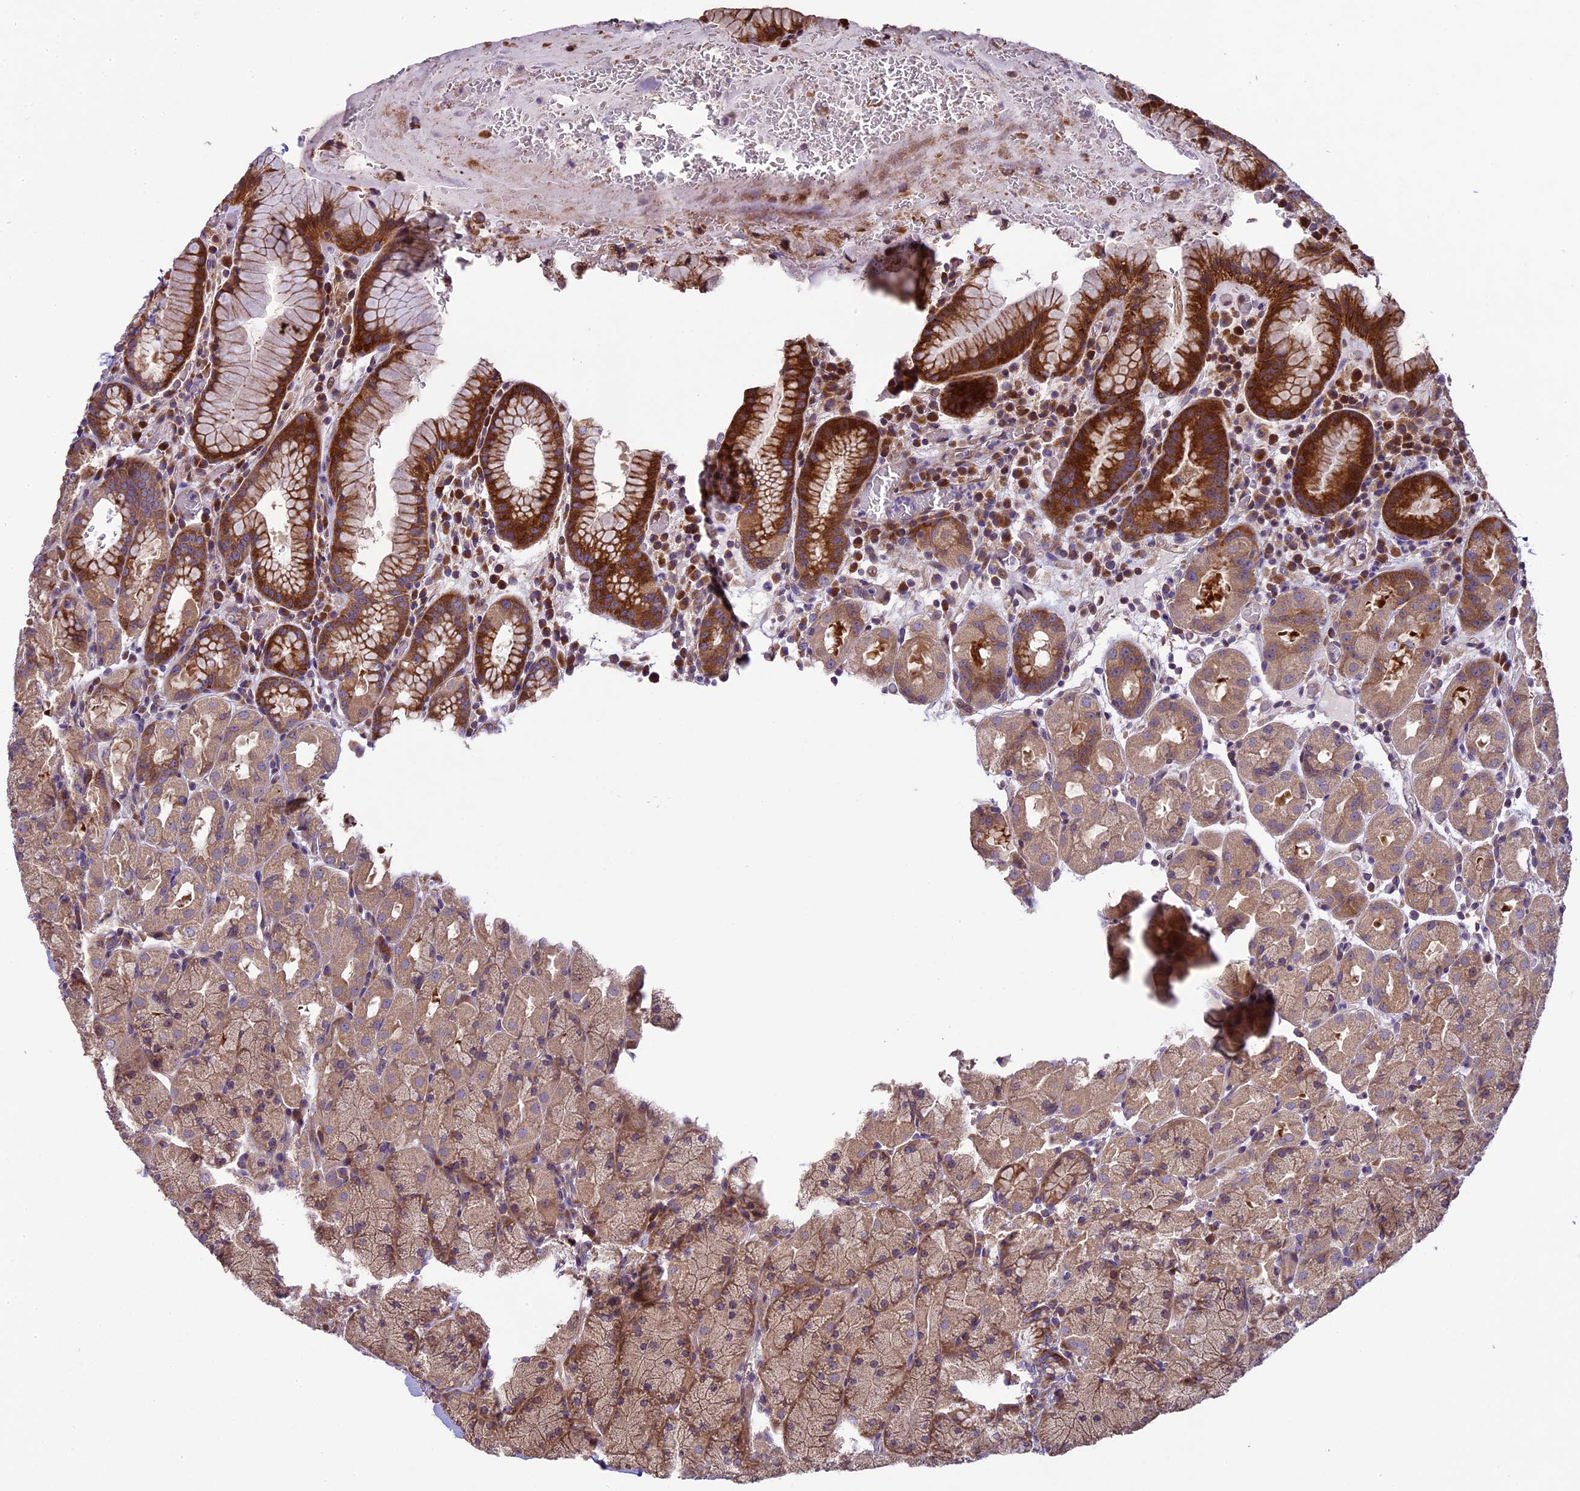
{"staining": {"intensity": "strong", "quantity": "25%-75%", "location": "cytoplasmic/membranous"}, "tissue": "stomach", "cell_type": "Glandular cells", "image_type": "normal", "snomed": [{"axis": "morphology", "description": "Normal tissue, NOS"}, {"axis": "topography", "description": "Stomach, upper"}, {"axis": "topography", "description": "Stomach, lower"}], "caption": "Protein expression by IHC reveals strong cytoplasmic/membranous expression in approximately 25%-75% of glandular cells in unremarkable stomach. (DAB IHC, brown staining for protein, blue staining for nuclei).", "gene": "SPIRE1", "patient": {"sex": "male", "age": 80}}